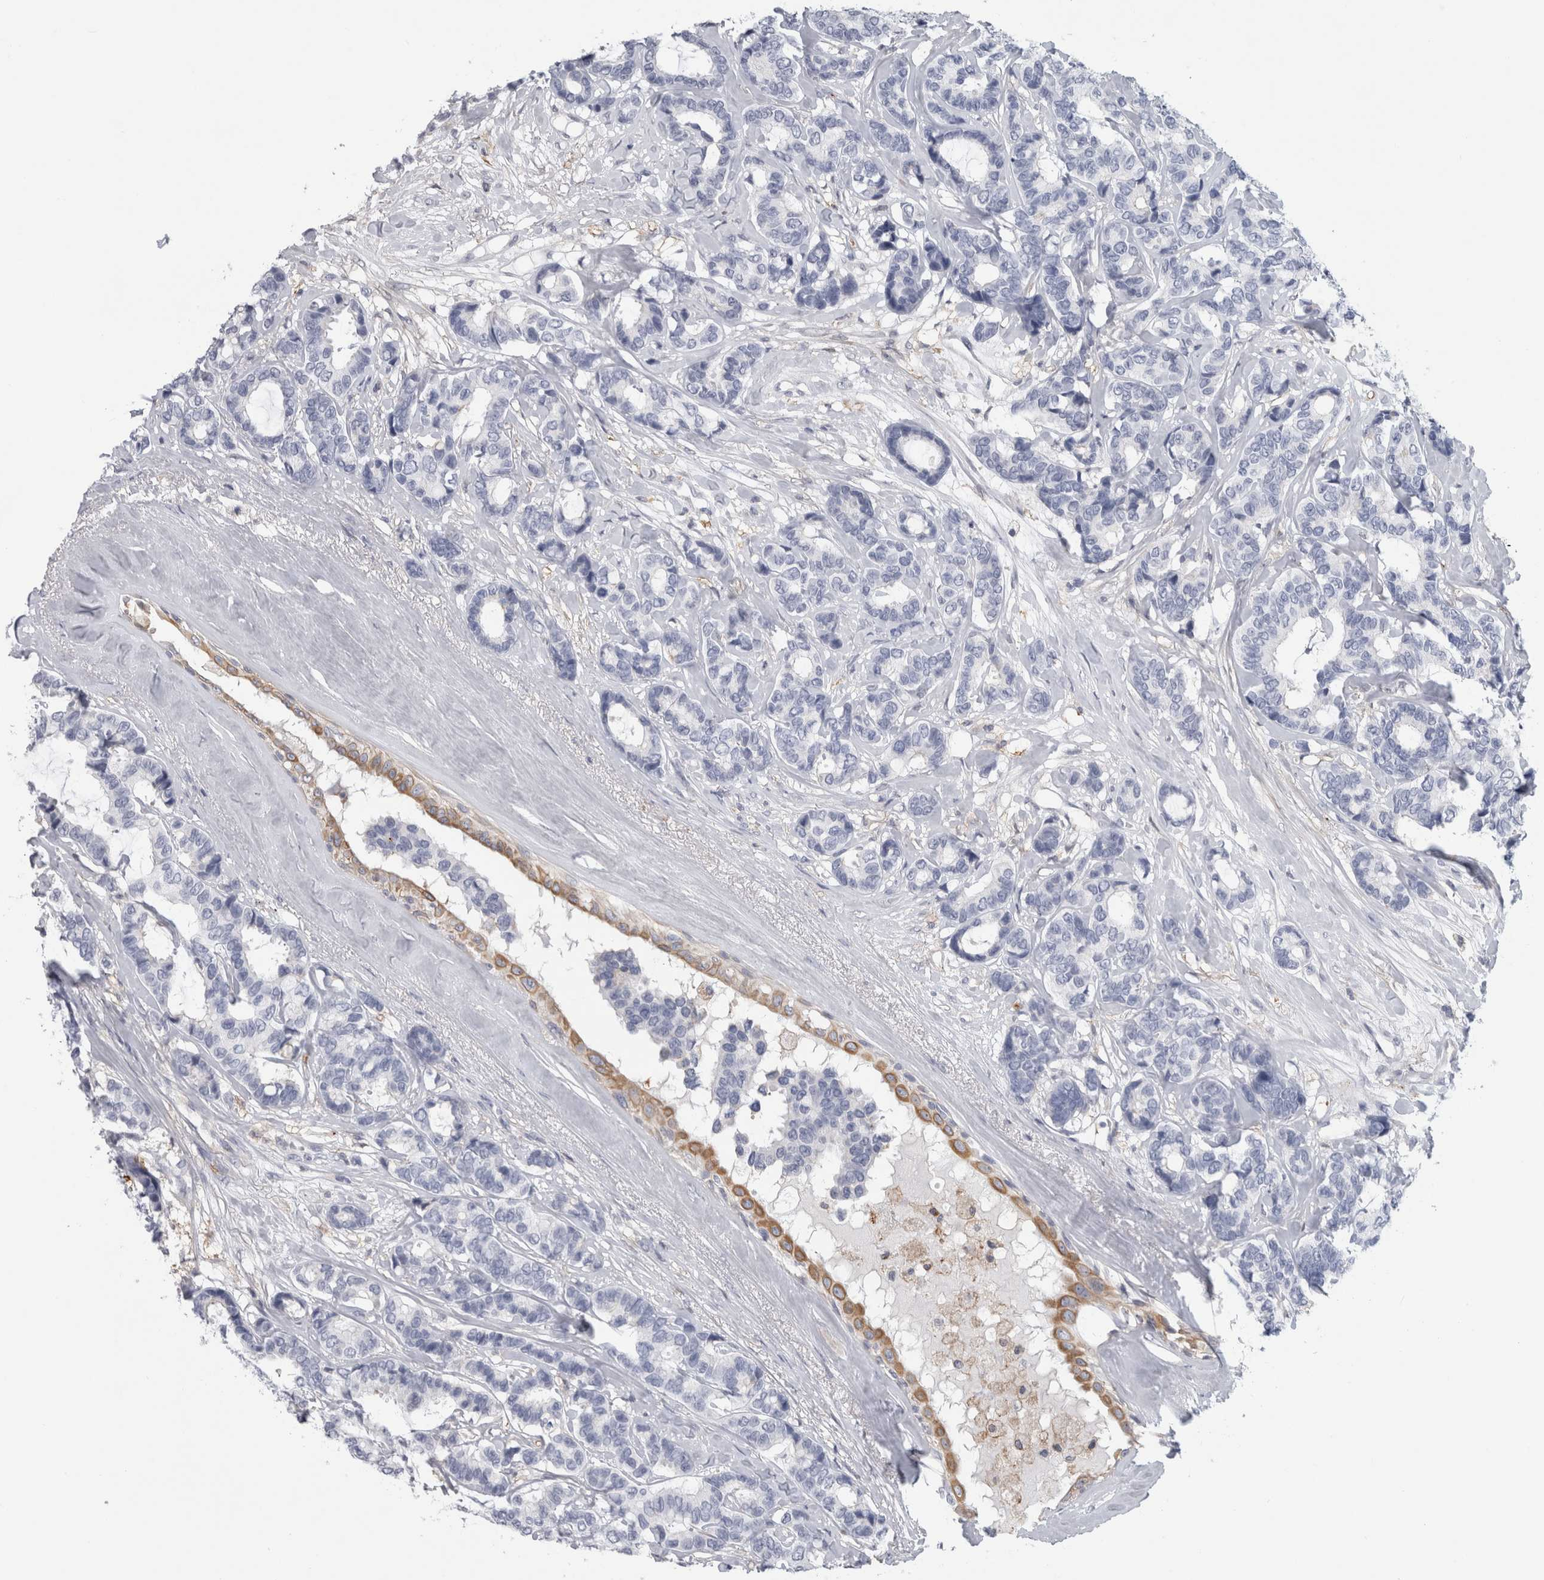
{"staining": {"intensity": "negative", "quantity": "none", "location": "none"}, "tissue": "breast cancer", "cell_type": "Tumor cells", "image_type": "cancer", "snomed": [{"axis": "morphology", "description": "Duct carcinoma"}, {"axis": "topography", "description": "Breast"}], "caption": "DAB immunohistochemical staining of breast cancer (intraductal carcinoma) shows no significant expression in tumor cells.", "gene": "DNAJC24", "patient": {"sex": "female", "age": 87}}